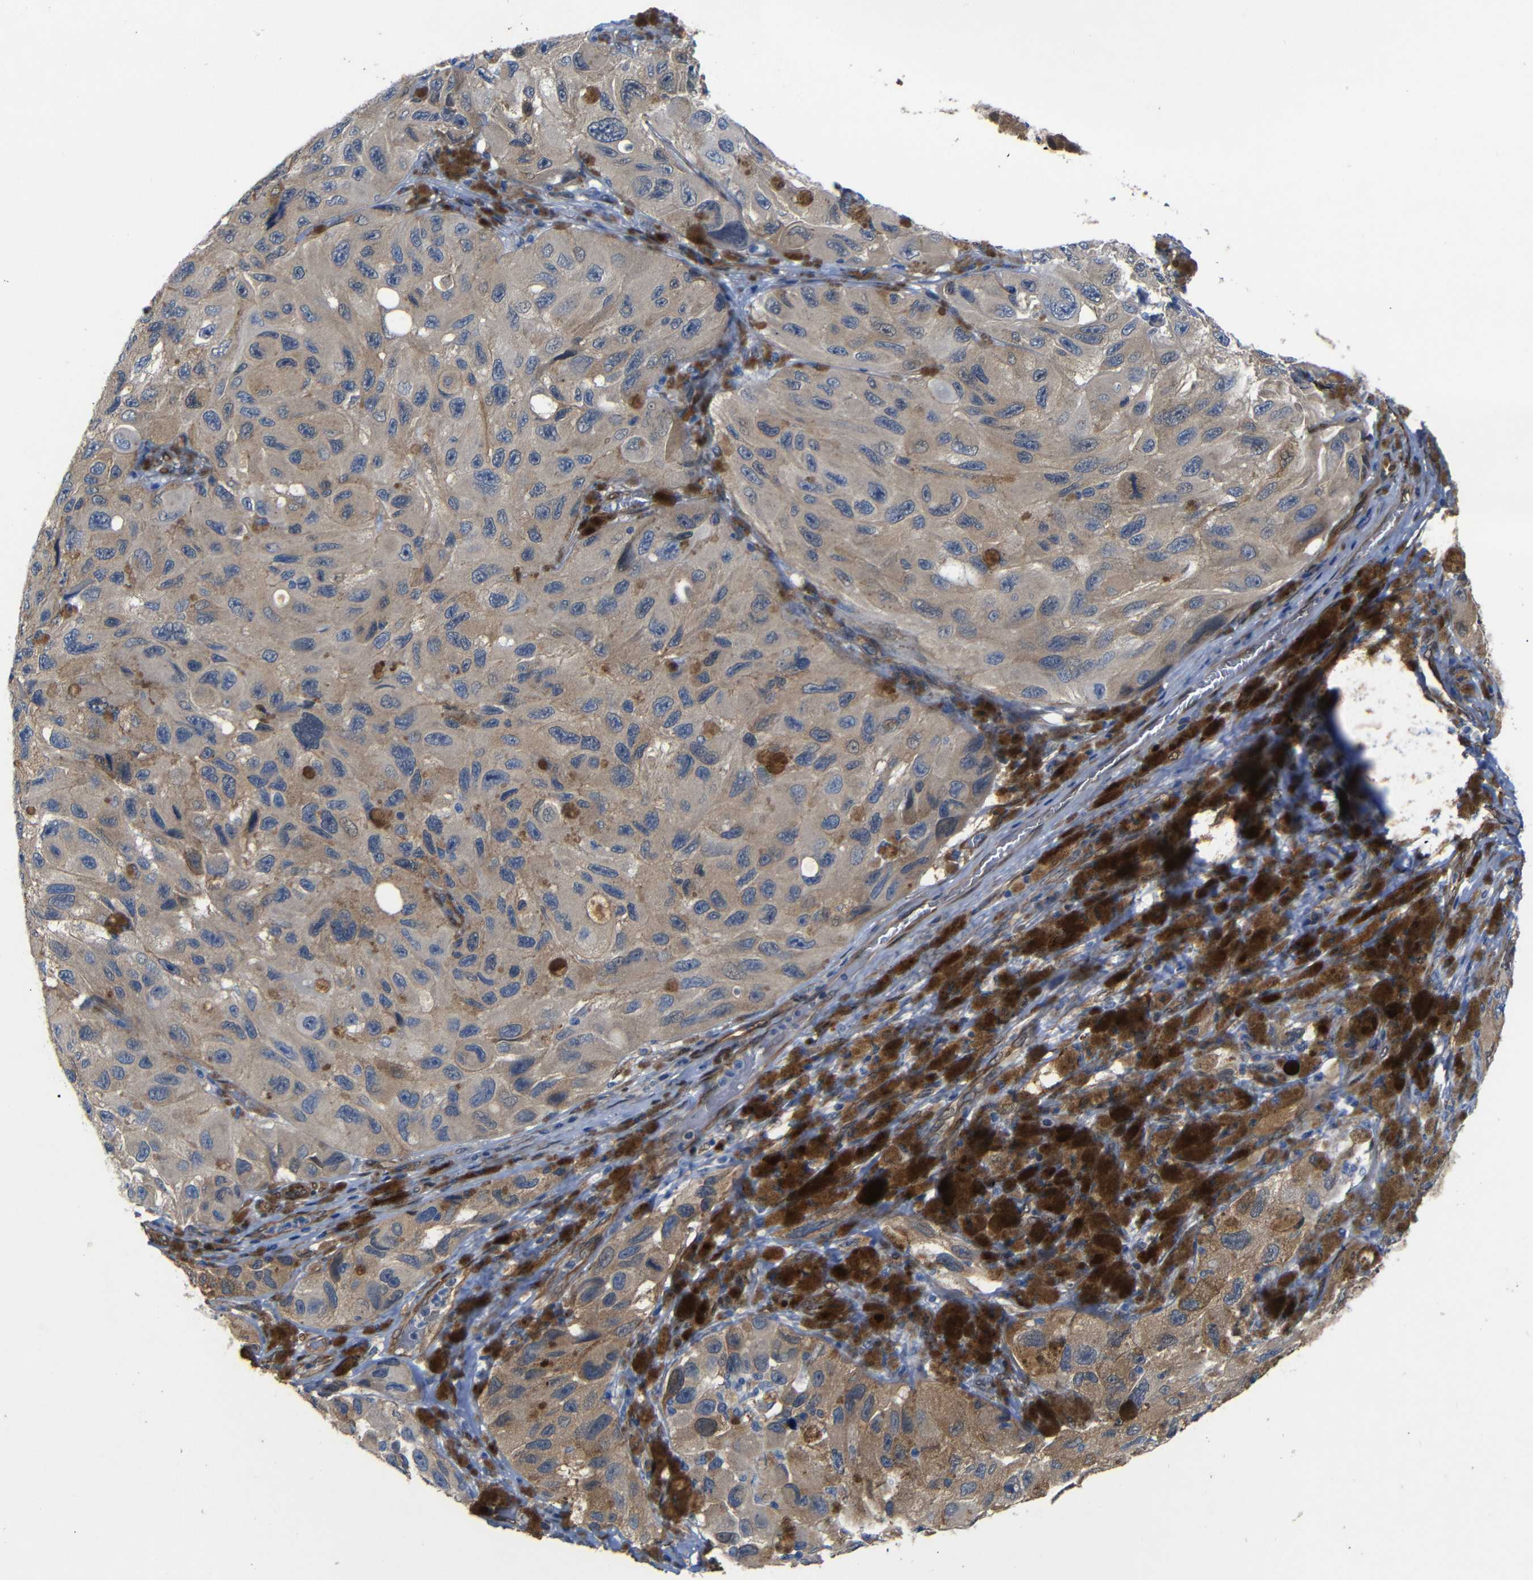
{"staining": {"intensity": "weak", "quantity": ">75%", "location": "cytoplasmic/membranous"}, "tissue": "melanoma", "cell_type": "Tumor cells", "image_type": "cancer", "snomed": [{"axis": "morphology", "description": "Malignant melanoma, NOS"}, {"axis": "topography", "description": "Skin"}], "caption": "Immunohistochemistry (DAB (3,3'-diaminobenzidine)) staining of melanoma shows weak cytoplasmic/membranous protein staining in about >75% of tumor cells. (DAB IHC with brightfield microscopy, high magnification).", "gene": "YAP1", "patient": {"sex": "female", "age": 73}}